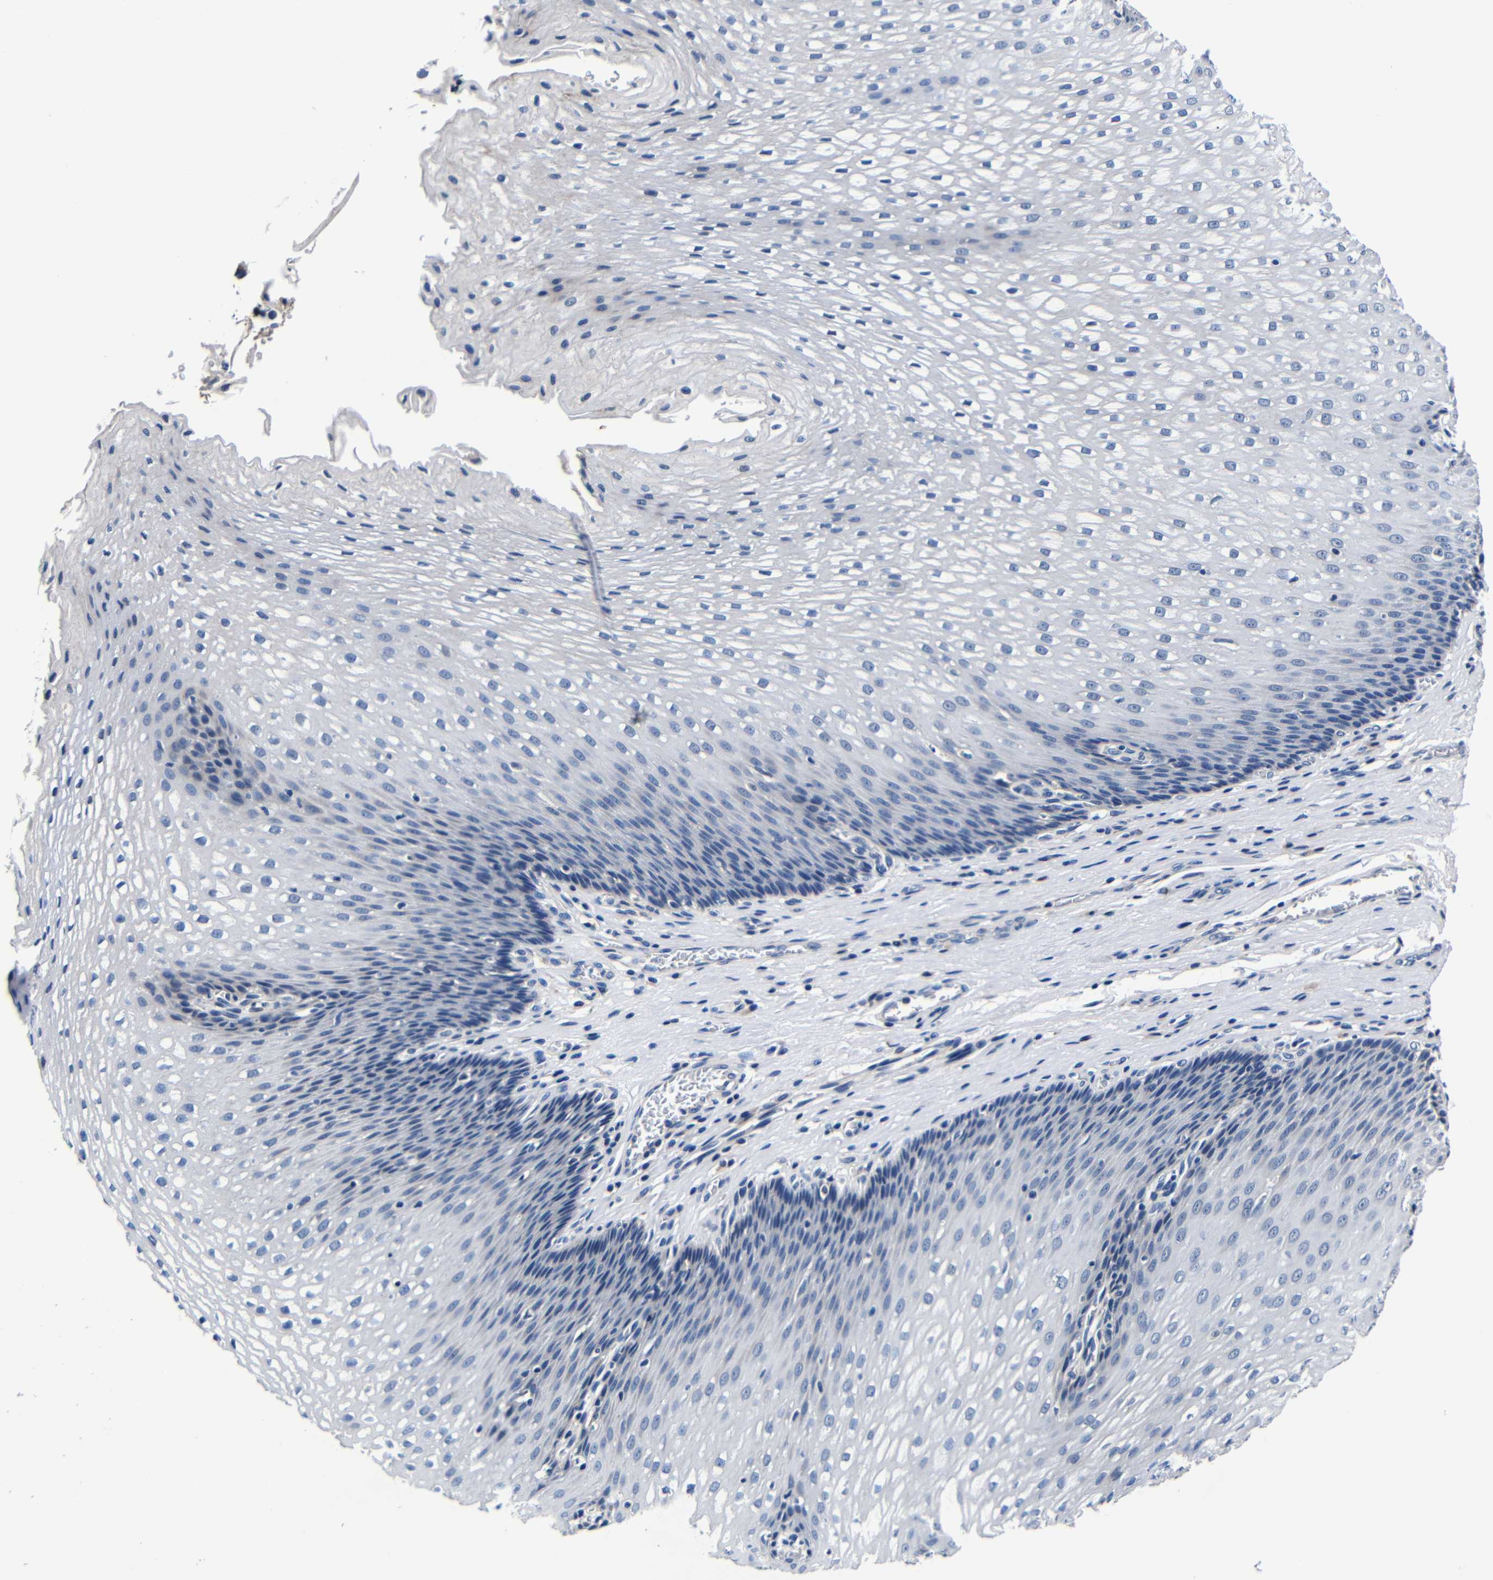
{"staining": {"intensity": "negative", "quantity": "none", "location": "none"}, "tissue": "esophagus", "cell_type": "Squamous epithelial cells", "image_type": "normal", "snomed": [{"axis": "morphology", "description": "Normal tissue, NOS"}, {"axis": "topography", "description": "Esophagus"}], "caption": "IHC micrograph of normal human esophagus stained for a protein (brown), which demonstrates no positivity in squamous epithelial cells.", "gene": "DEPP1", "patient": {"sex": "male", "age": 48}}